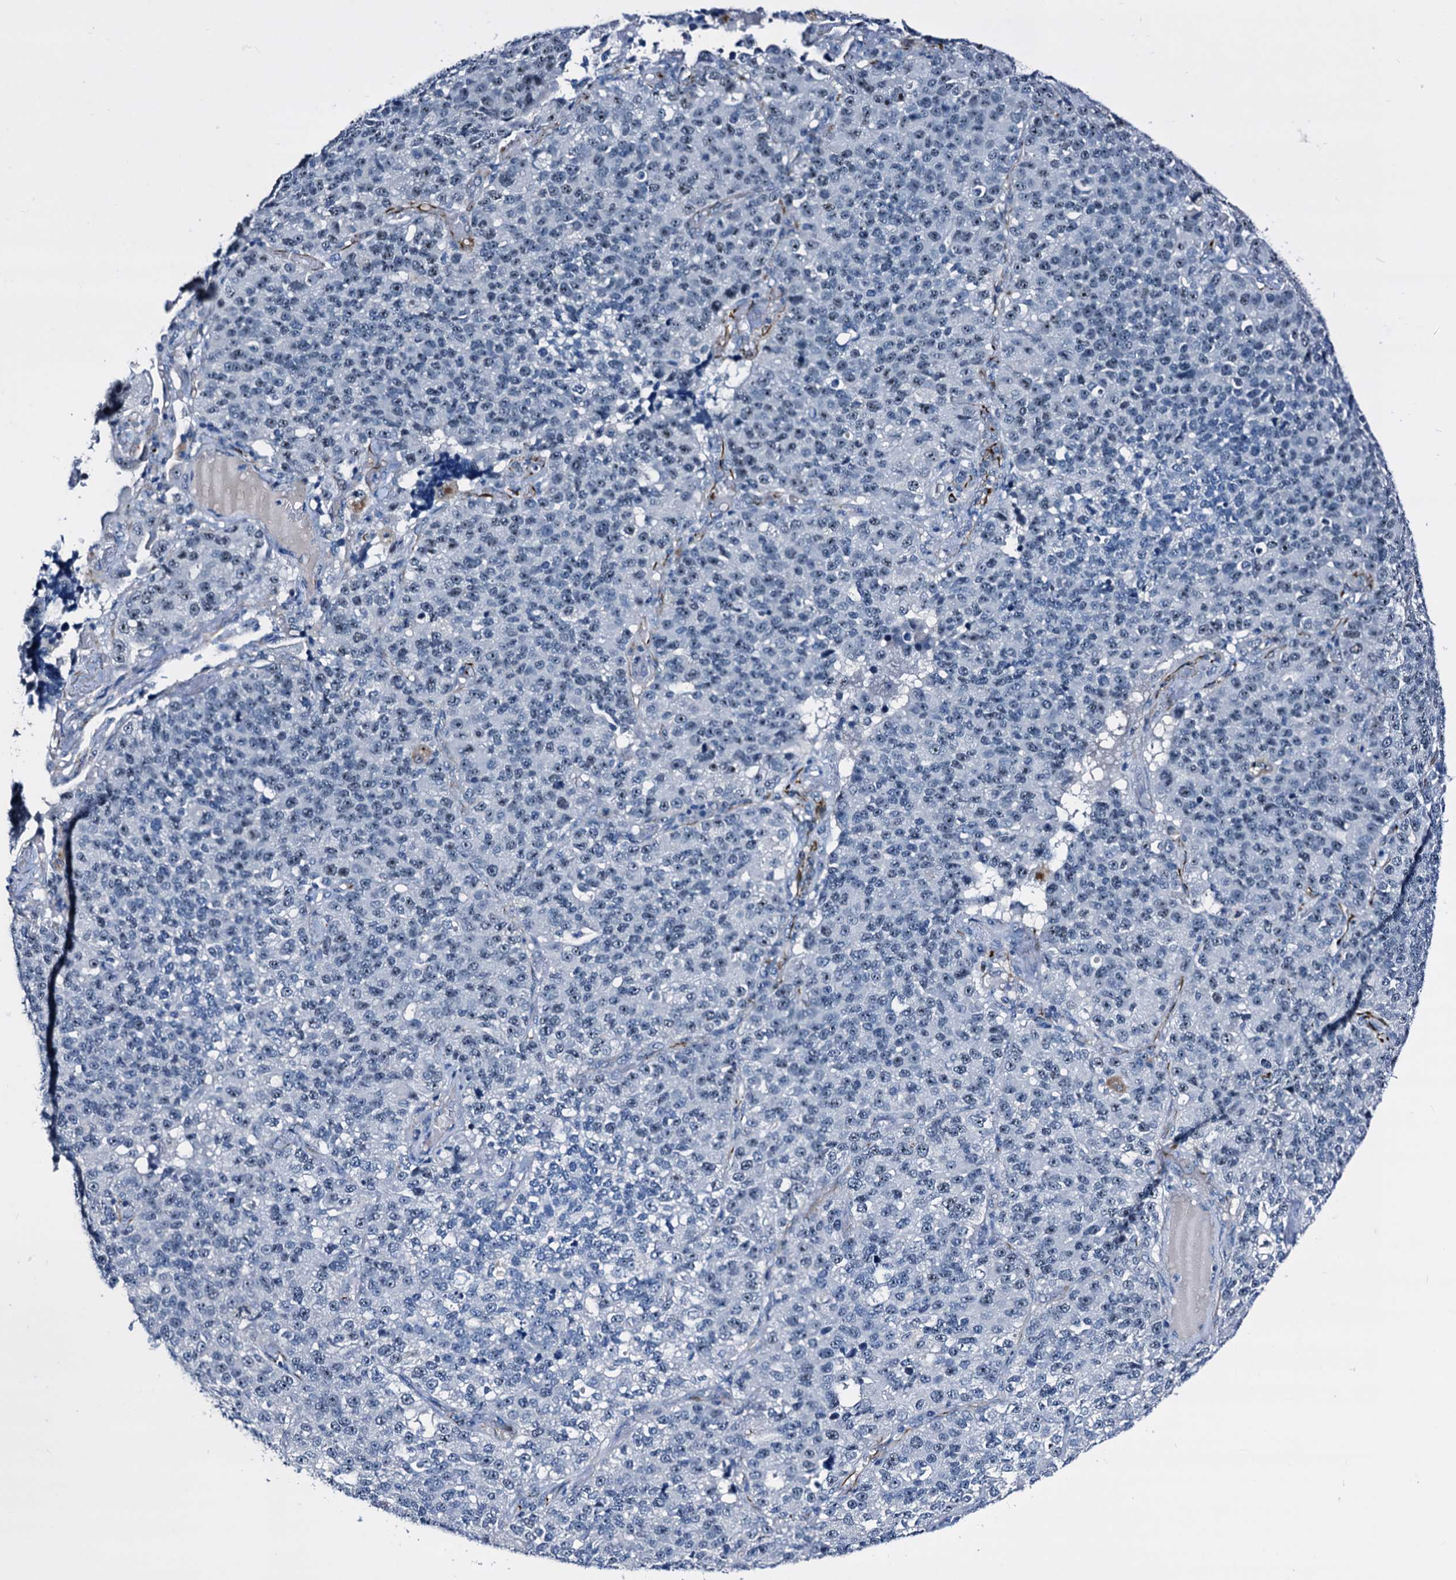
{"staining": {"intensity": "negative", "quantity": "none", "location": "none"}, "tissue": "lung cancer", "cell_type": "Tumor cells", "image_type": "cancer", "snomed": [{"axis": "morphology", "description": "Adenocarcinoma, NOS"}, {"axis": "topography", "description": "Lung"}], "caption": "The histopathology image shows no significant staining in tumor cells of adenocarcinoma (lung). (Immunohistochemistry, brightfield microscopy, high magnification).", "gene": "EMG1", "patient": {"sex": "male", "age": 49}}